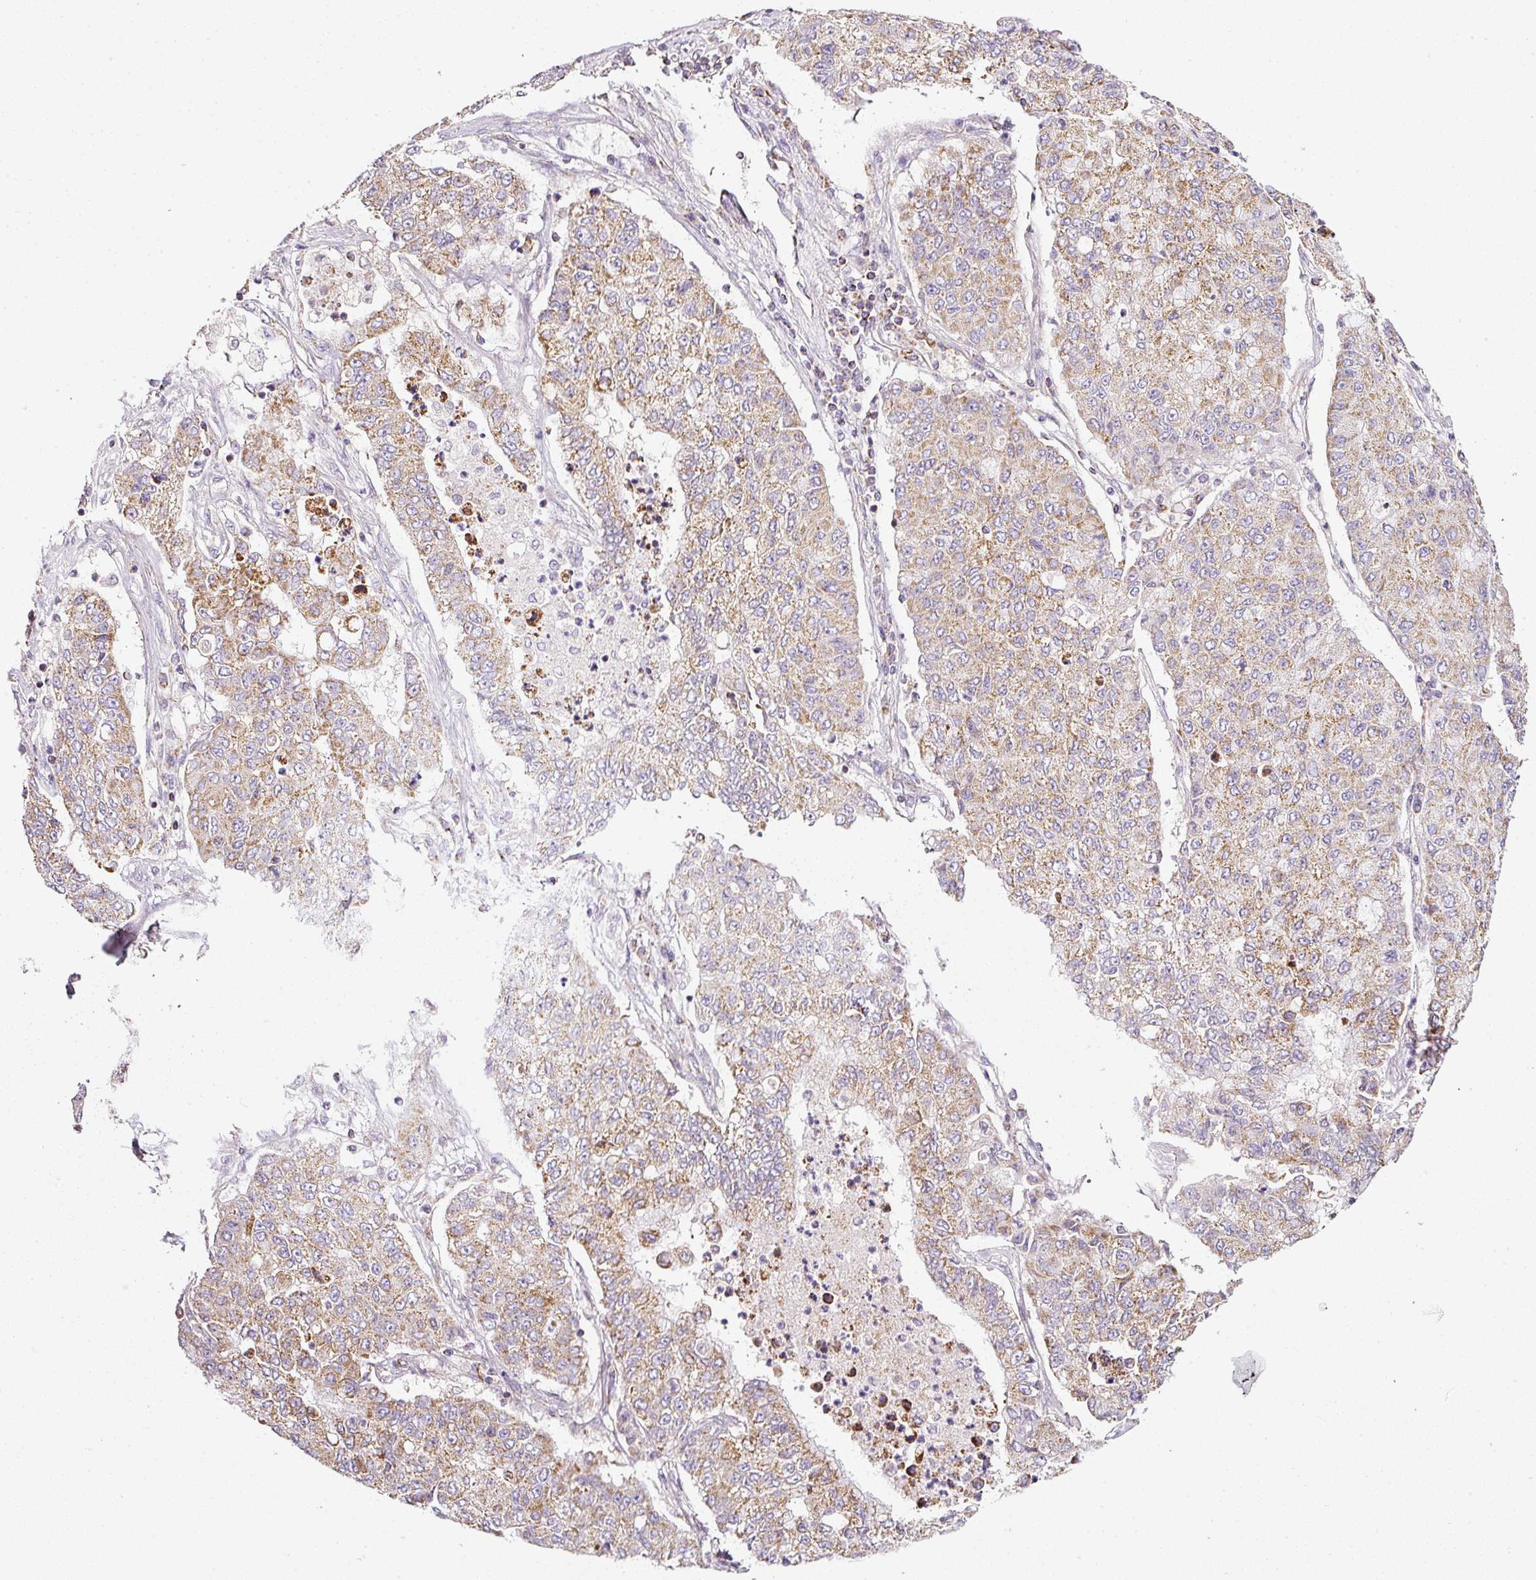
{"staining": {"intensity": "moderate", "quantity": ">75%", "location": "cytoplasmic/membranous"}, "tissue": "lung cancer", "cell_type": "Tumor cells", "image_type": "cancer", "snomed": [{"axis": "morphology", "description": "Squamous cell carcinoma, NOS"}, {"axis": "topography", "description": "Lung"}], "caption": "Immunohistochemical staining of human squamous cell carcinoma (lung) exhibits medium levels of moderate cytoplasmic/membranous positivity in about >75% of tumor cells.", "gene": "SDHA", "patient": {"sex": "male", "age": 74}}